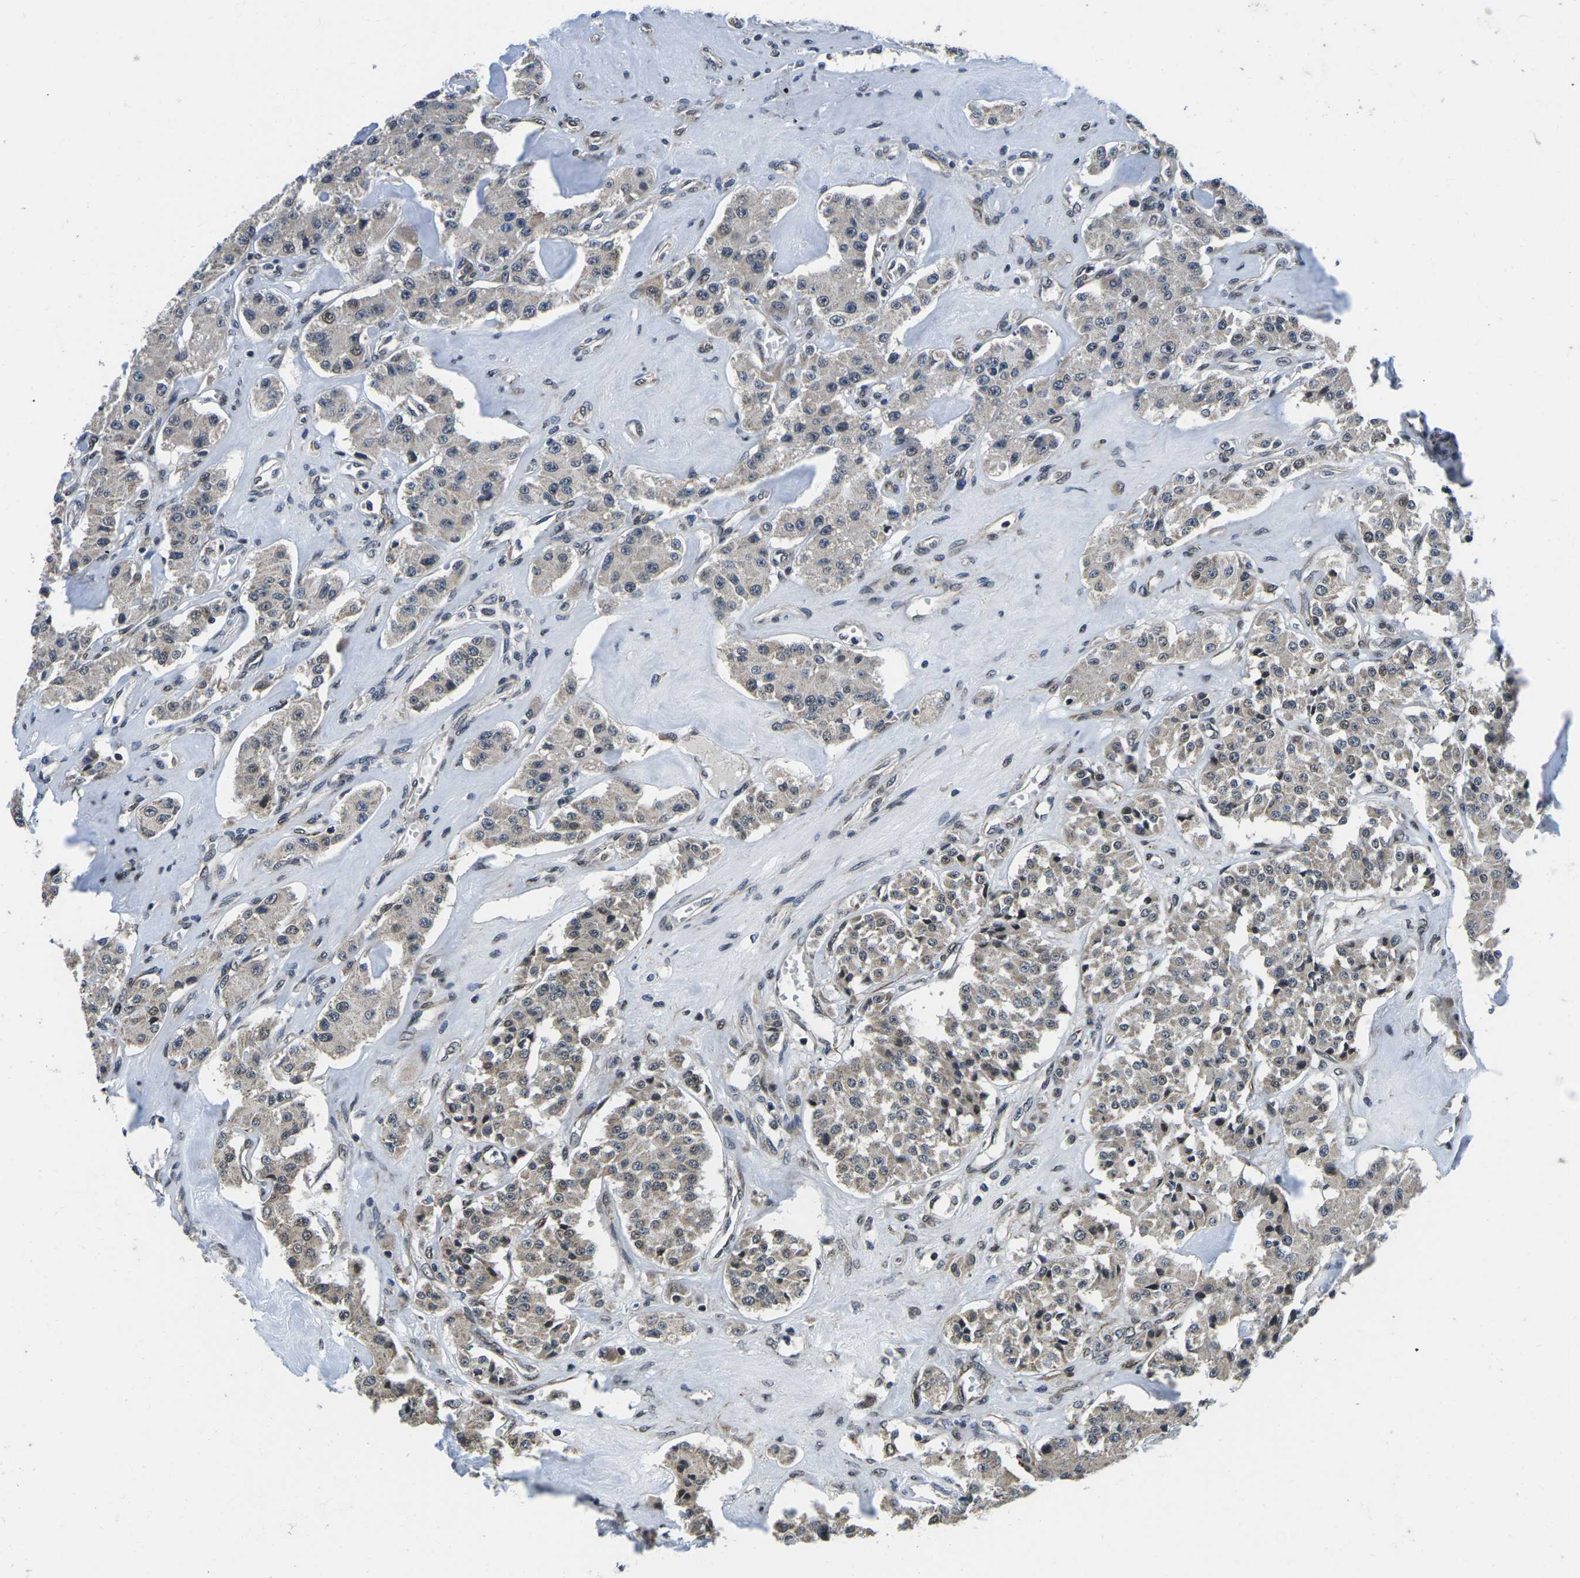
{"staining": {"intensity": "strong", "quantity": "<25%", "location": "cytoplasmic/membranous"}, "tissue": "carcinoid", "cell_type": "Tumor cells", "image_type": "cancer", "snomed": [{"axis": "morphology", "description": "Carcinoid, malignant, NOS"}, {"axis": "topography", "description": "Pancreas"}], "caption": "The image demonstrates staining of carcinoid (malignant), revealing strong cytoplasmic/membranous protein positivity (brown color) within tumor cells.", "gene": "CCNE1", "patient": {"sex": "male", "age": 41}}